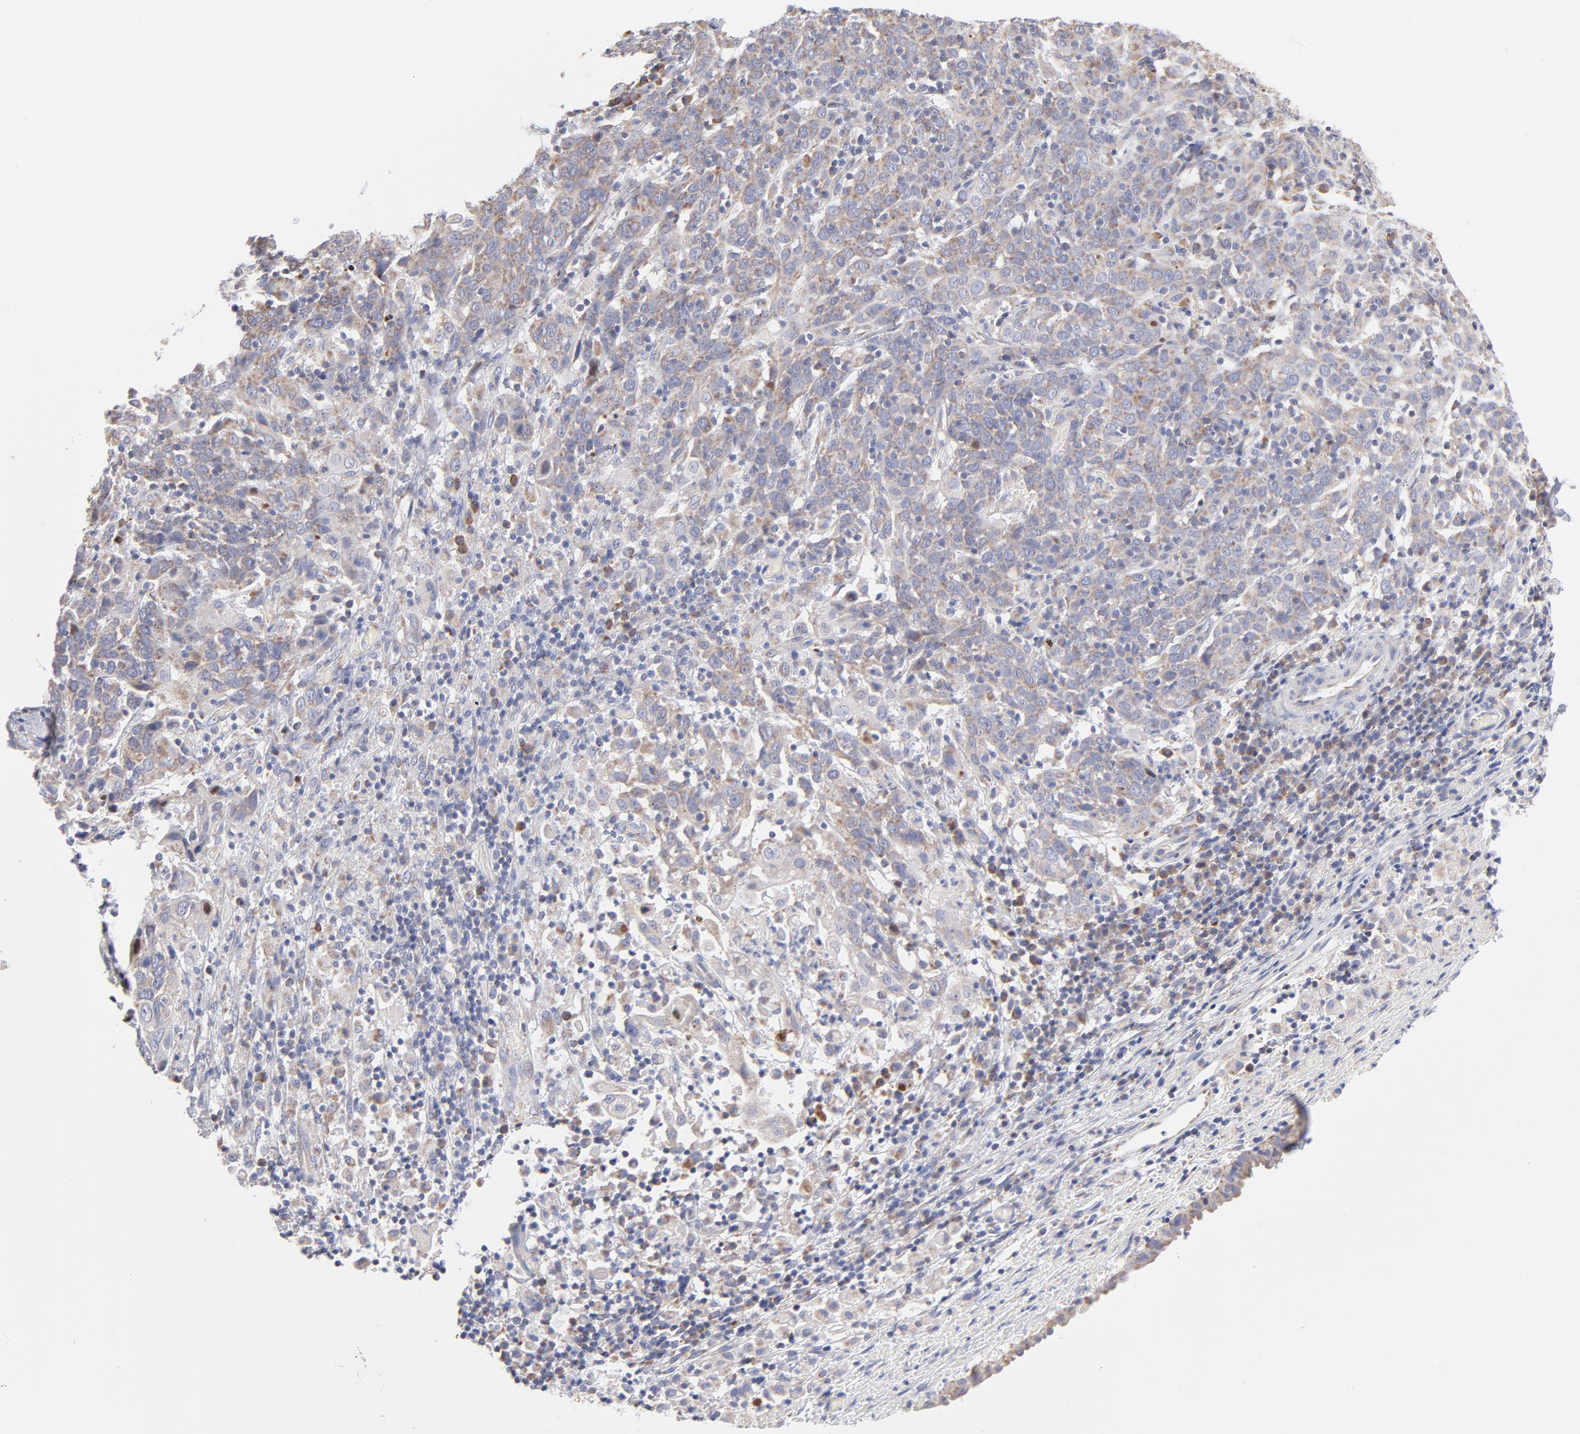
{"staining": {"intensity": "weak", "quantity": ">75%", "location": "cytoplasmic/membranous"}, "tissue": "cervical cancer", "cell_type": "Tumor cells", "image_type": "cancer", "snomed": [{"axis": "morphology", "description": "Normal tissue, NOS"}, {"axis": "morphology", "description": "Squamous cell carcinoma, NOS"}, {"axis": "topography", "description": "Cervix"}], "caption": "Immunohistochemical staining of human cervical squamous cell carcinoma reveals weak cytoplasmic/membranous protein staining in about >75% of tumor cells. The protein is stained brown, and the nuclei are stained in blue (DAB IHC with brightfield microscopy, high magnification).", "gene": "TIMM8A", "patient": {"sex": "female", "age": 67}}